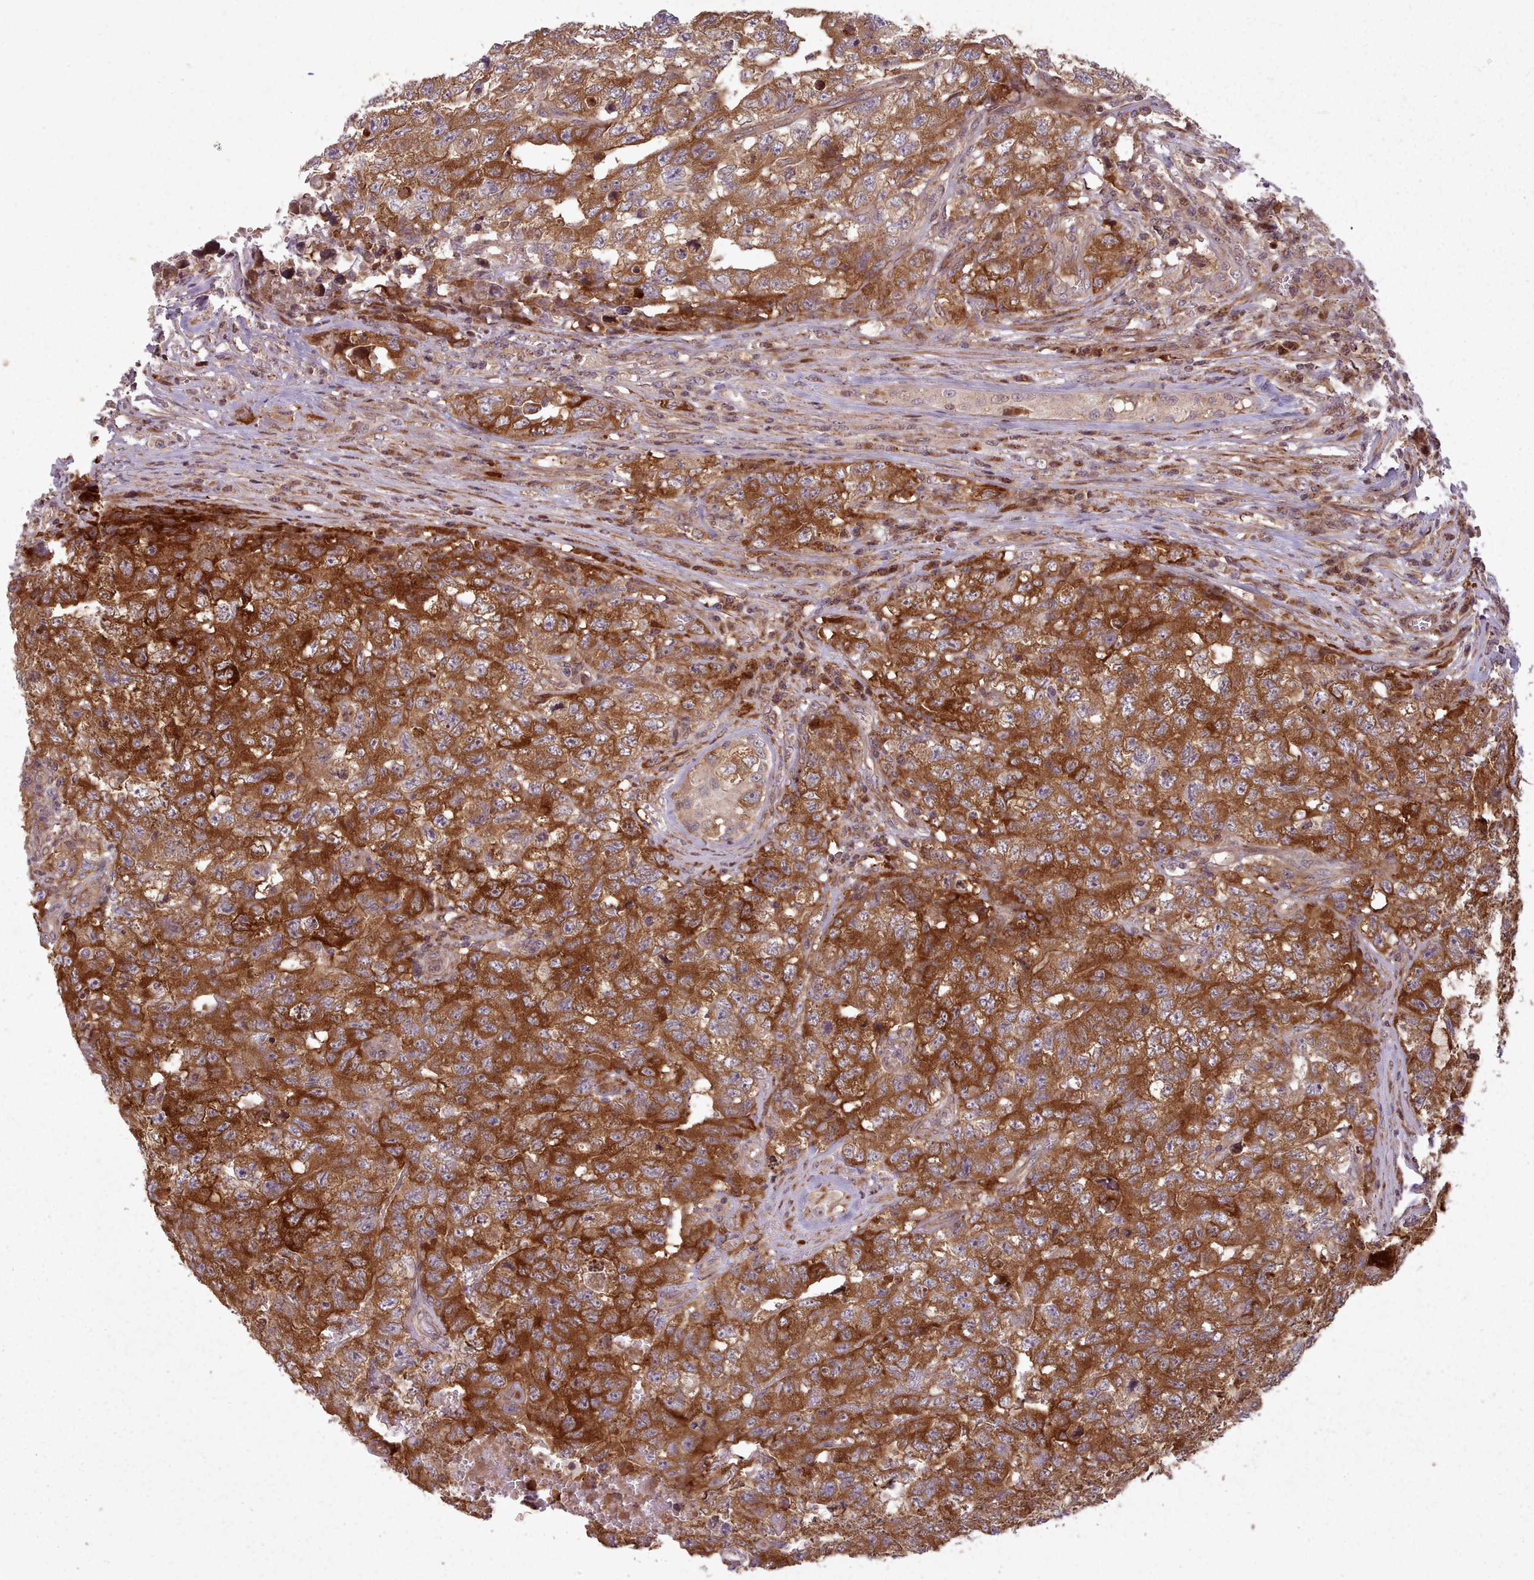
{"staining": {"intensity": "strong", "quantity": ">75%", "location": "cytoplasmic/membranous"}, "tissue": "testis cancer", "cell_type": "Tumor cells", "image_type": "cancer", "snomed": [{"axis": "morphology", "description": "Carcinoma, Embryonal, NOS"}, {"axis": "topography", "description": "Testis"}], "caption": "Immunohistochemistry (IHC) histopathology image of neoplastic tissue: embryonal carcinoma (testis) stained using IHC shows high levels of strong protein expression localized specifically in the cytoplasmic/membranous of tumor cells, appearing as a cytoplasmic/membranous brown color.", "gene": "NLRP7", "patient": {"sex": "male", "age": 31}}